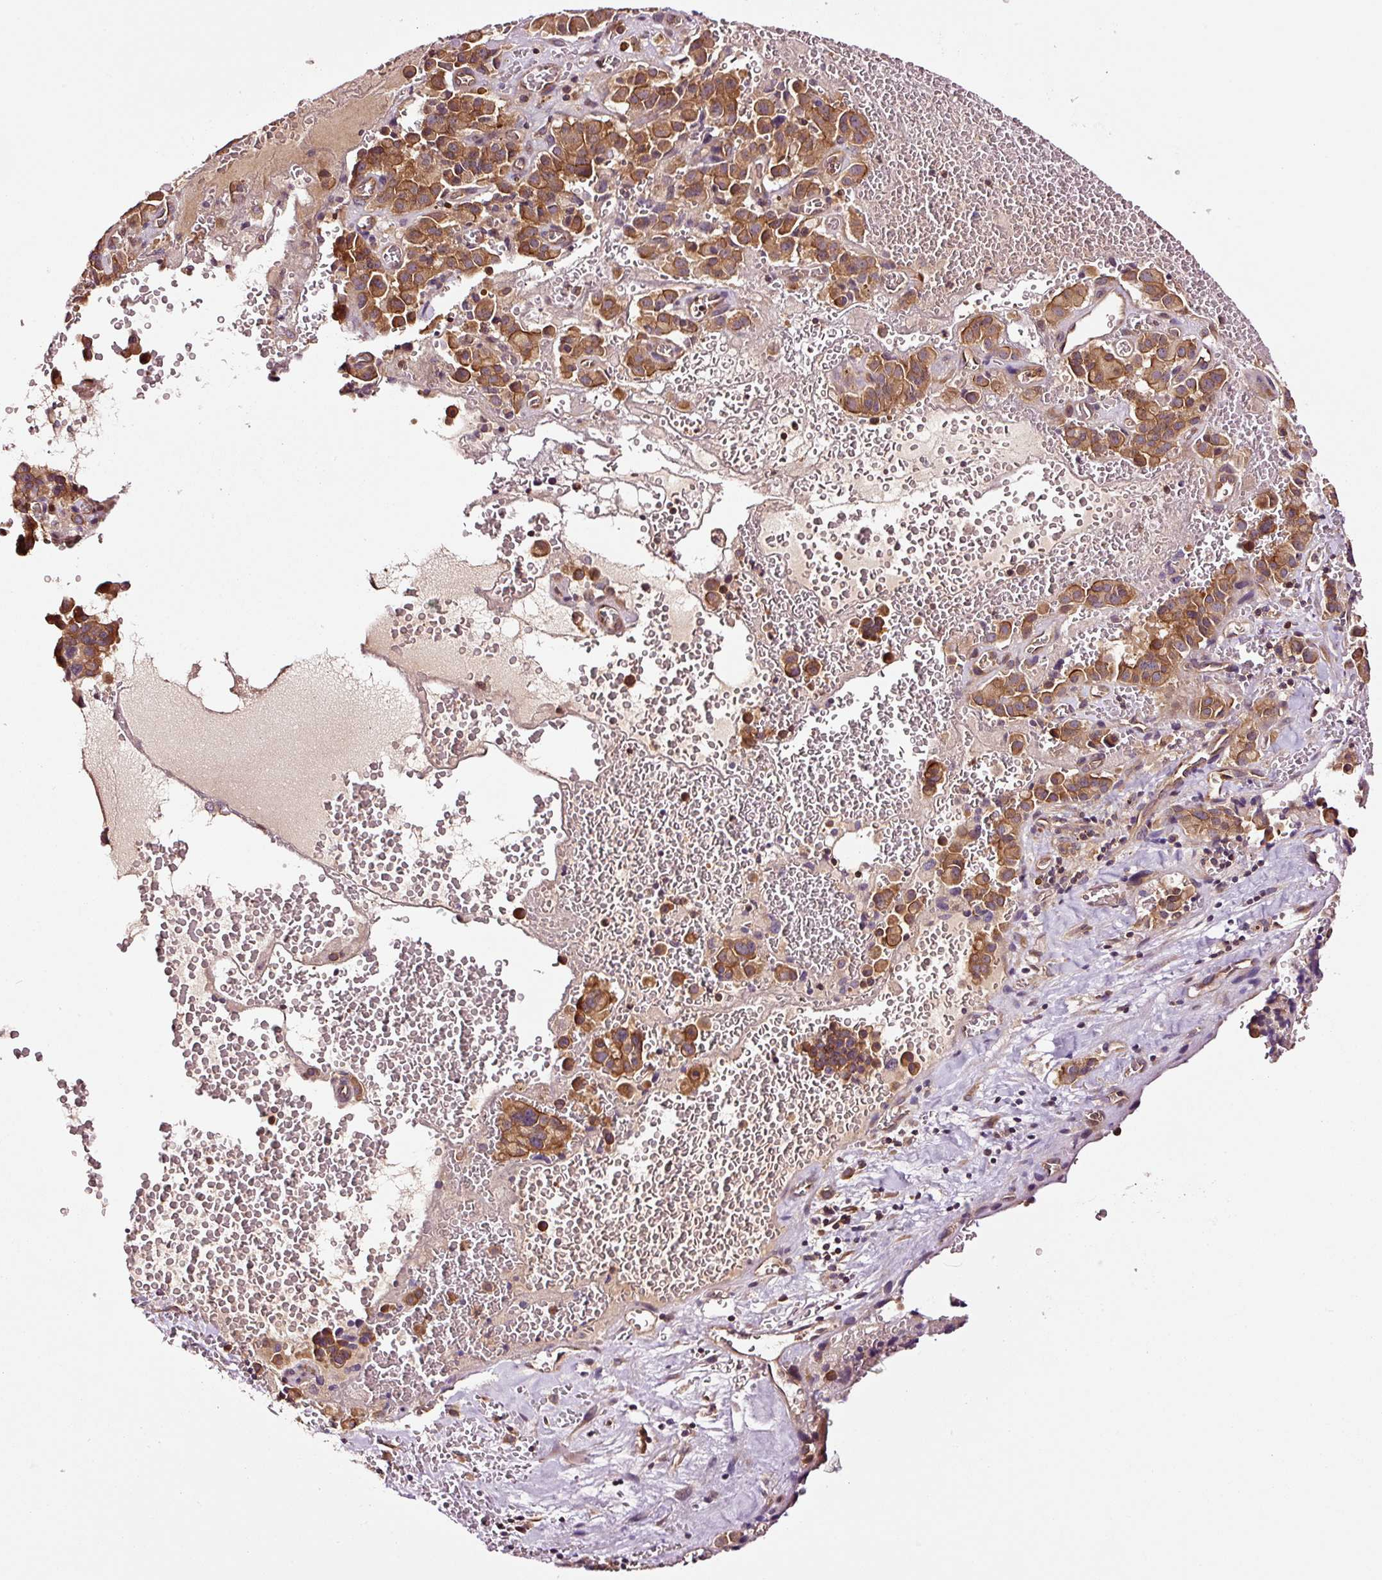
{"staining": {"intensity": "moderate", "quantity": ">75%", "location": "cytoplasmic/membranous"}, "tissue": "pancreatic cancer", "cell_type": "Tumor cells", "image_type": "cancer", "snomed": [{"axis": "morphology", "description": "Adenocarcinoma, NOS"}, {"axis": "topography", "description": "Pancreas"}], "caption": "A micrograph showing moderate cytoplasmic/membranous positivity in about >75% of tumor cells in pancreatic cancer (adenocarcinoma), as visualized by brown immunohistochemical staining.", "gene": "METAP1", "patient": {"sex": "male", "age": 65}}